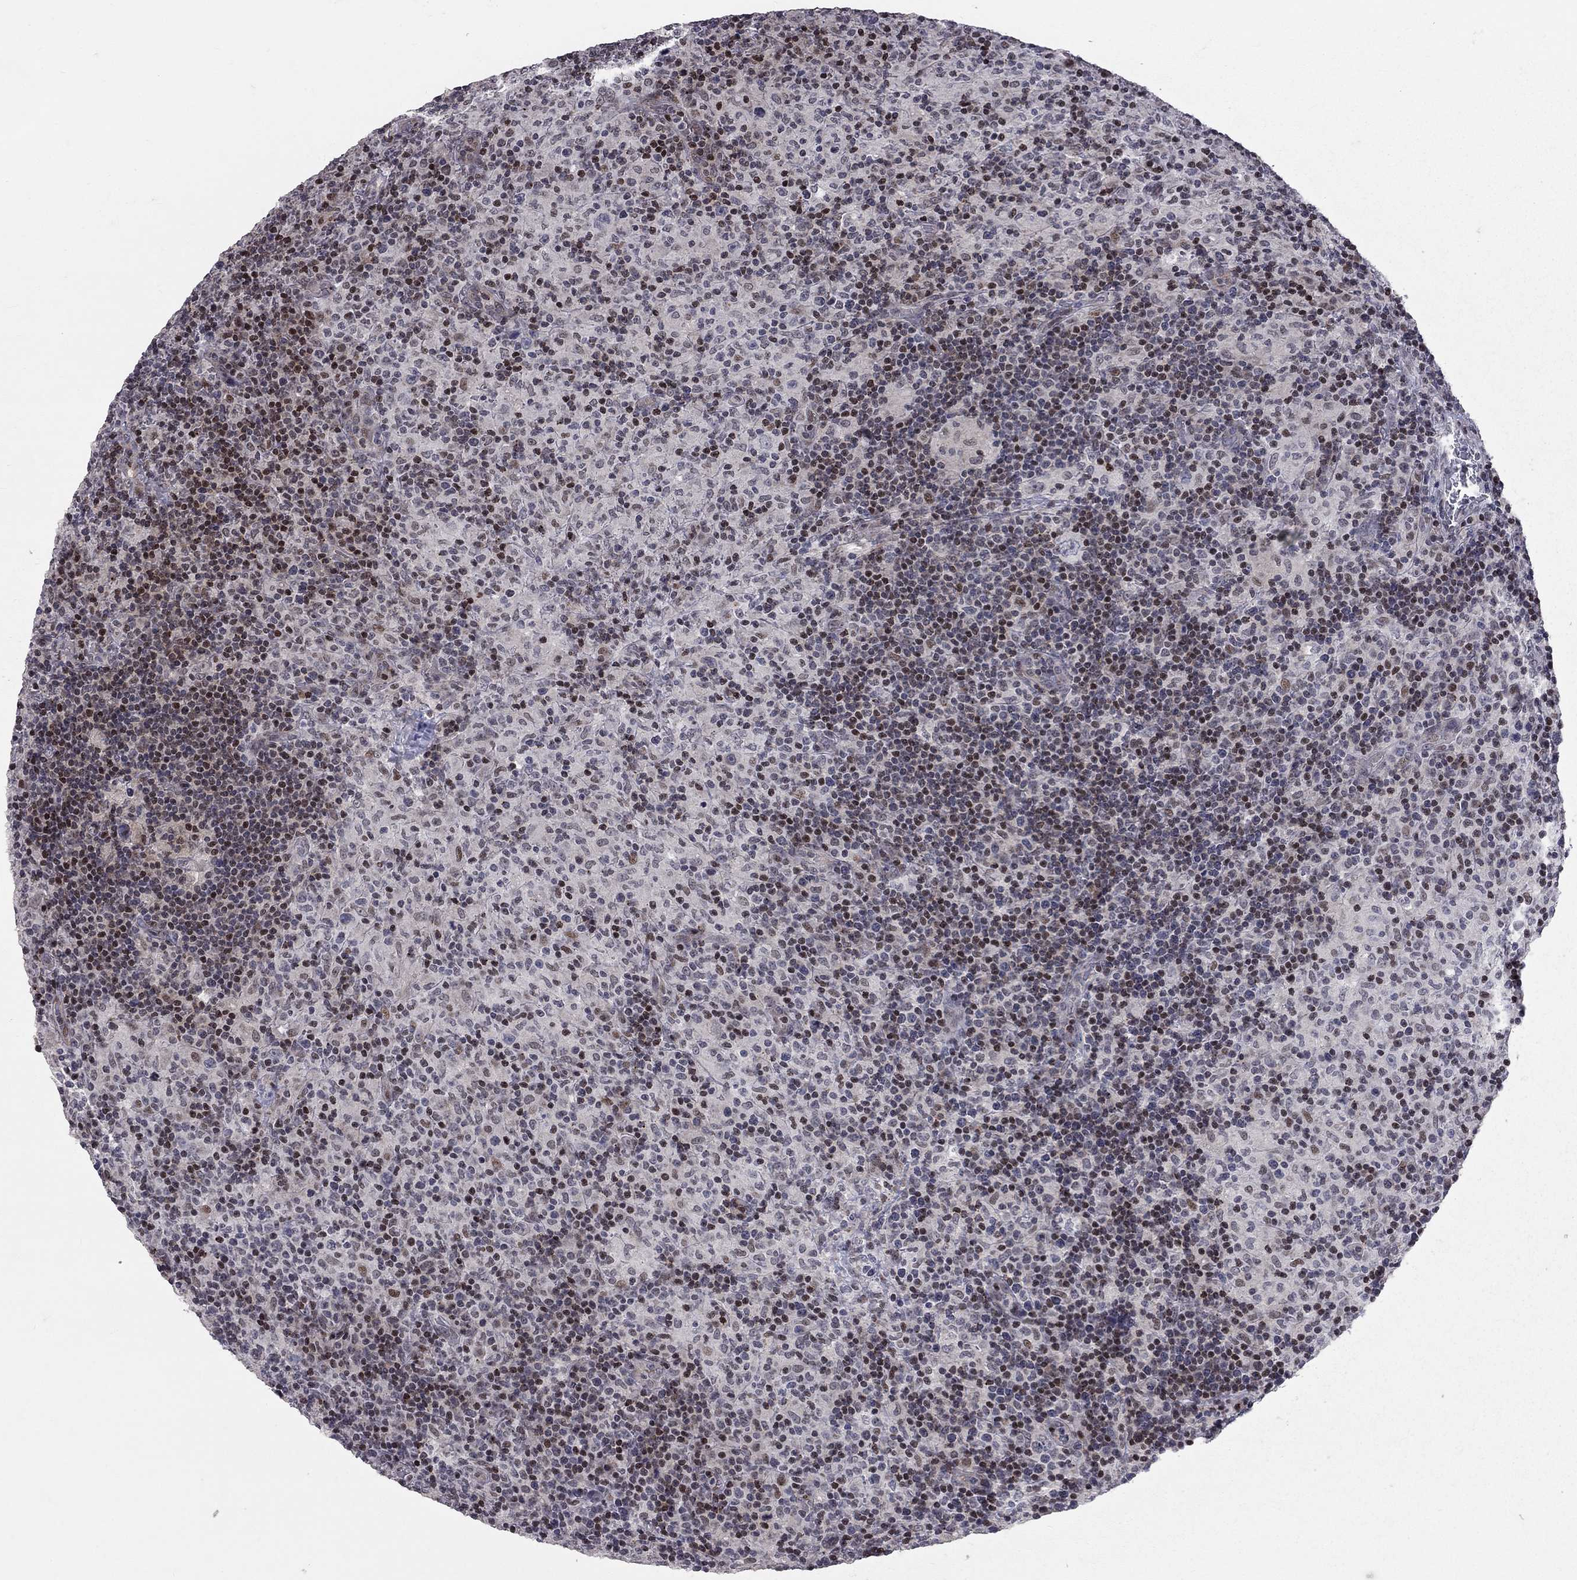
{"staining": {"intensity": "negative", "quantity": "none", "location": "none"}, "tissue": "lymphoma", "cell_type": "Tumor cells", "image_type": "cancer", "snomed": [{"axis": "morphology", "description": "Hodgkin's disease, NOS"}, {"axis": "topography", "description": "Lymph node"}], "caption": "Tumor cells are negative for protein expression in human lymphoma.", "gene": "HDAC3", "patient": {"sex": "male", "age": 70}}